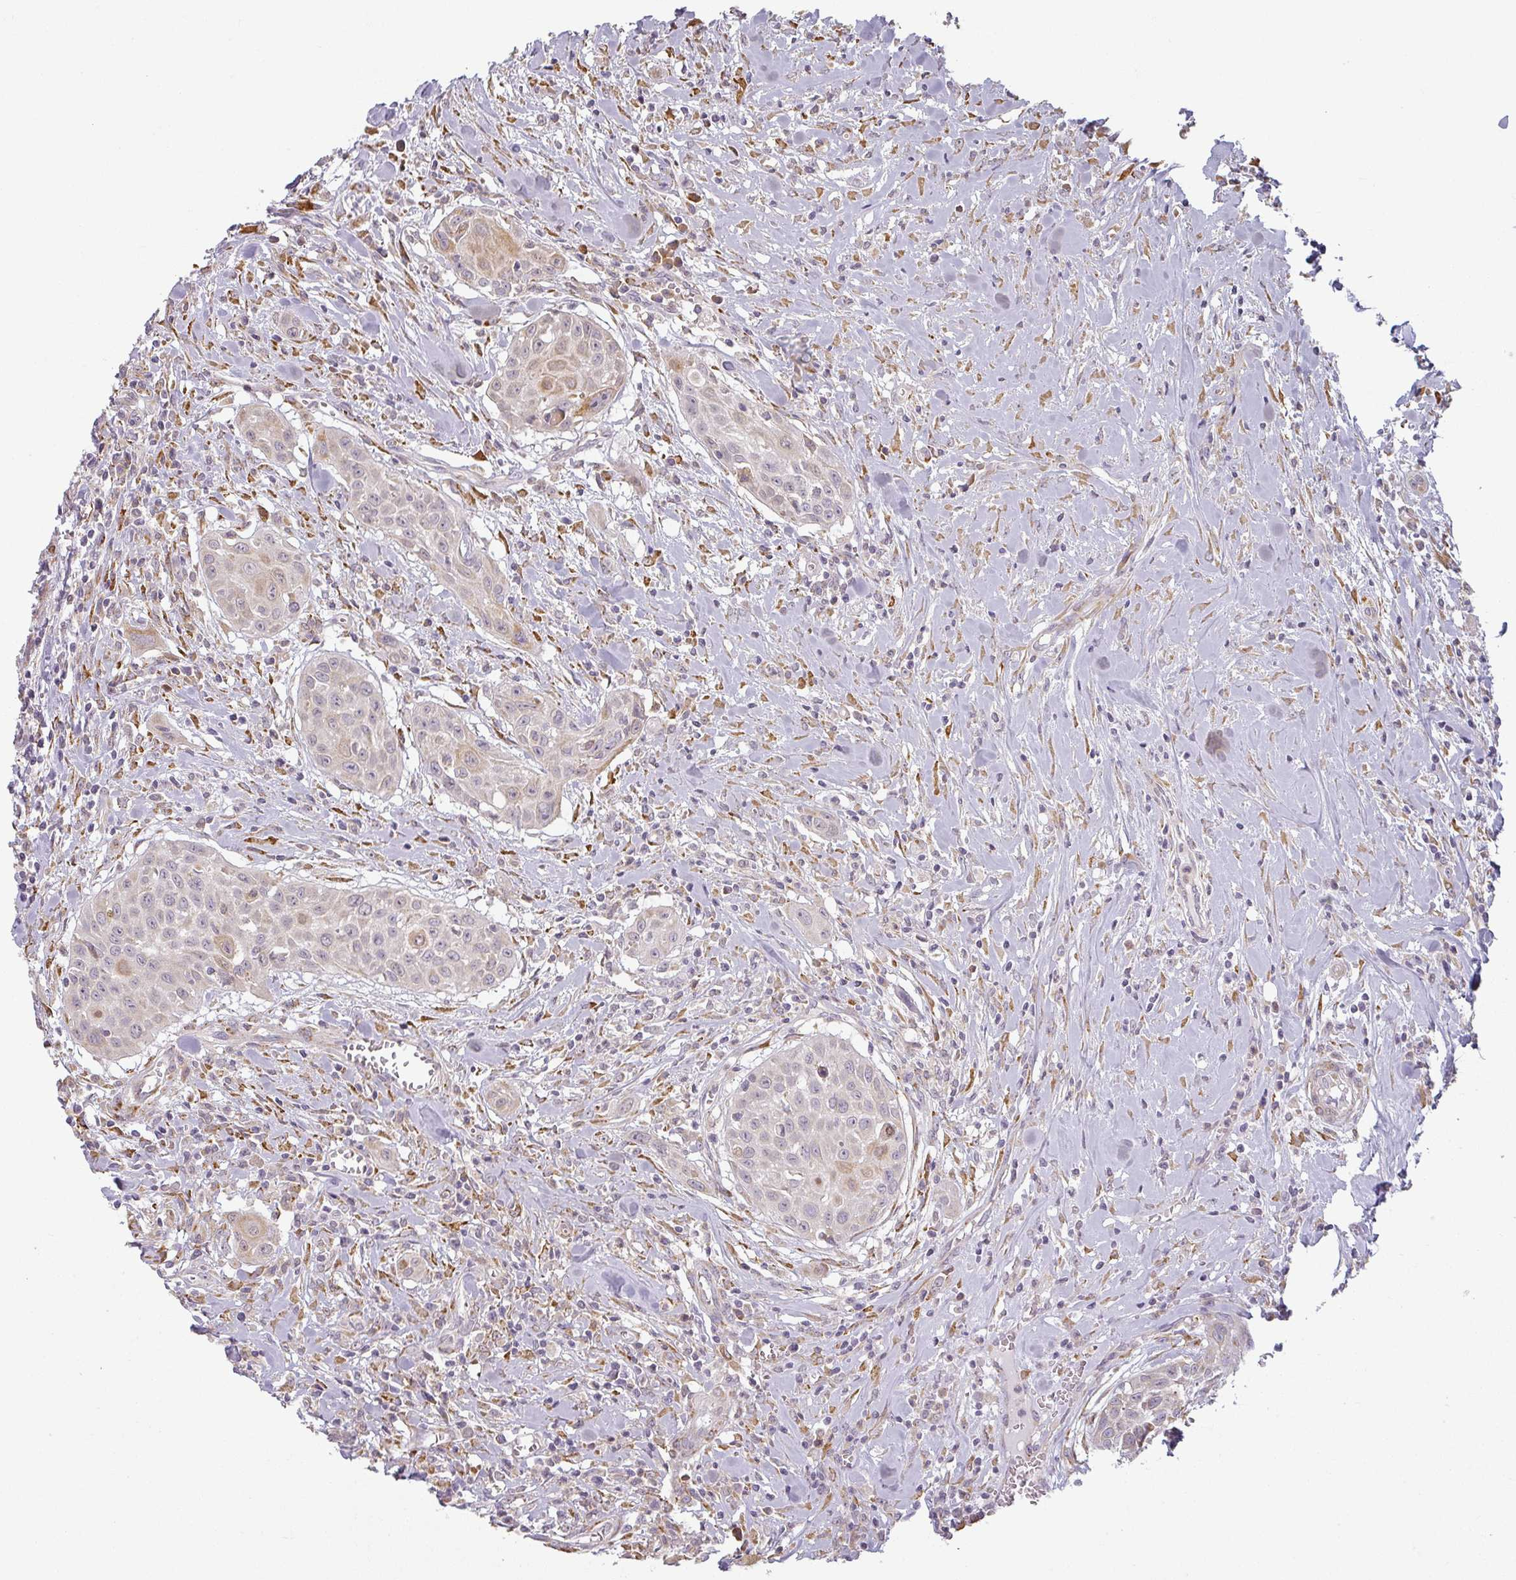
{"staining": {"intensity": "weak", "quantity": "25%-75%", "location": "cytoplasmic/membranous"}, "tissue": "head and neck cancer", "cell_type": "Tumor cells", "image_type": "cancer", "snomed": [{"axis": "morphology", "description": "Squamous cell carcinoma, NOS"}, {"axis": "topography", "description": "Lymph node"}, {"axis": "topography", "description": "Salivary gland"}, {"axis": "topography", "description": "Head-Neck"}], "caption": "Immunohistochemical staining of squamous cell carcinoma (head and neck) reveals weak cytoplasmic/membranous protein staining in about 25%-75% of tumor cells.", "gene": "CCDC144A", "patient": {"sex": "female", "age": 74}}